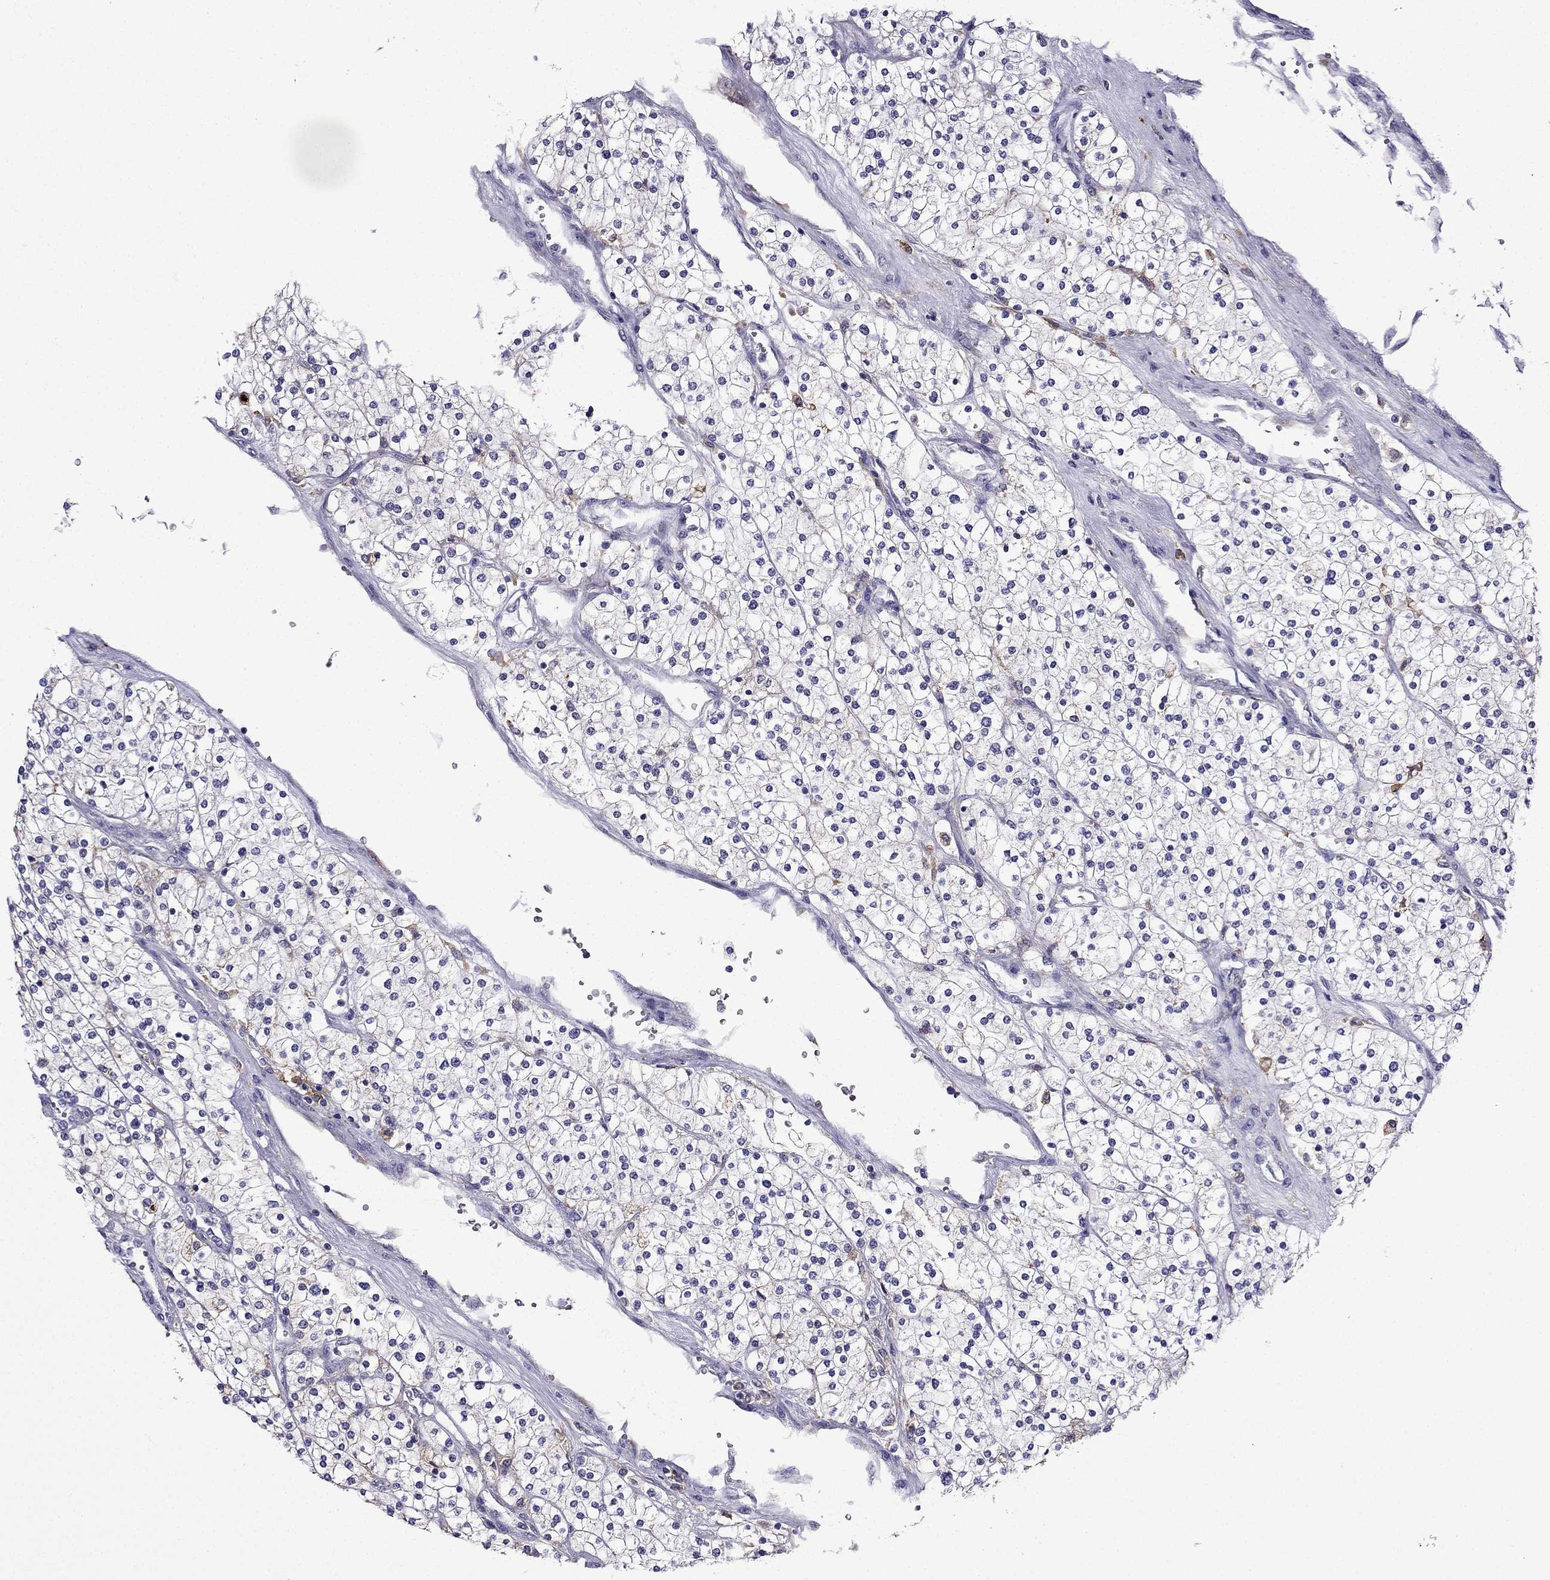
{"staining": {"intensity": "negative", "quantity": "none", "location": "none"}, "tissue": "renal cancer", "cell_type": "Tumor cells", "image_type": "cancer", "snomed": [{"axis": "morphology", "description": "Adenocarcinoma, NOS"}, {"axis": "topography", "description": "Kidney"}], "caption": "Tumor cells show no significant protein positivity in adenocarcinoma (renal). (DAB (3,3'-diaminobenzidine) immunohistochemistry, high magnification).", "gene": "TSSK4", "patient": {"sex": "male", "age": 80}}